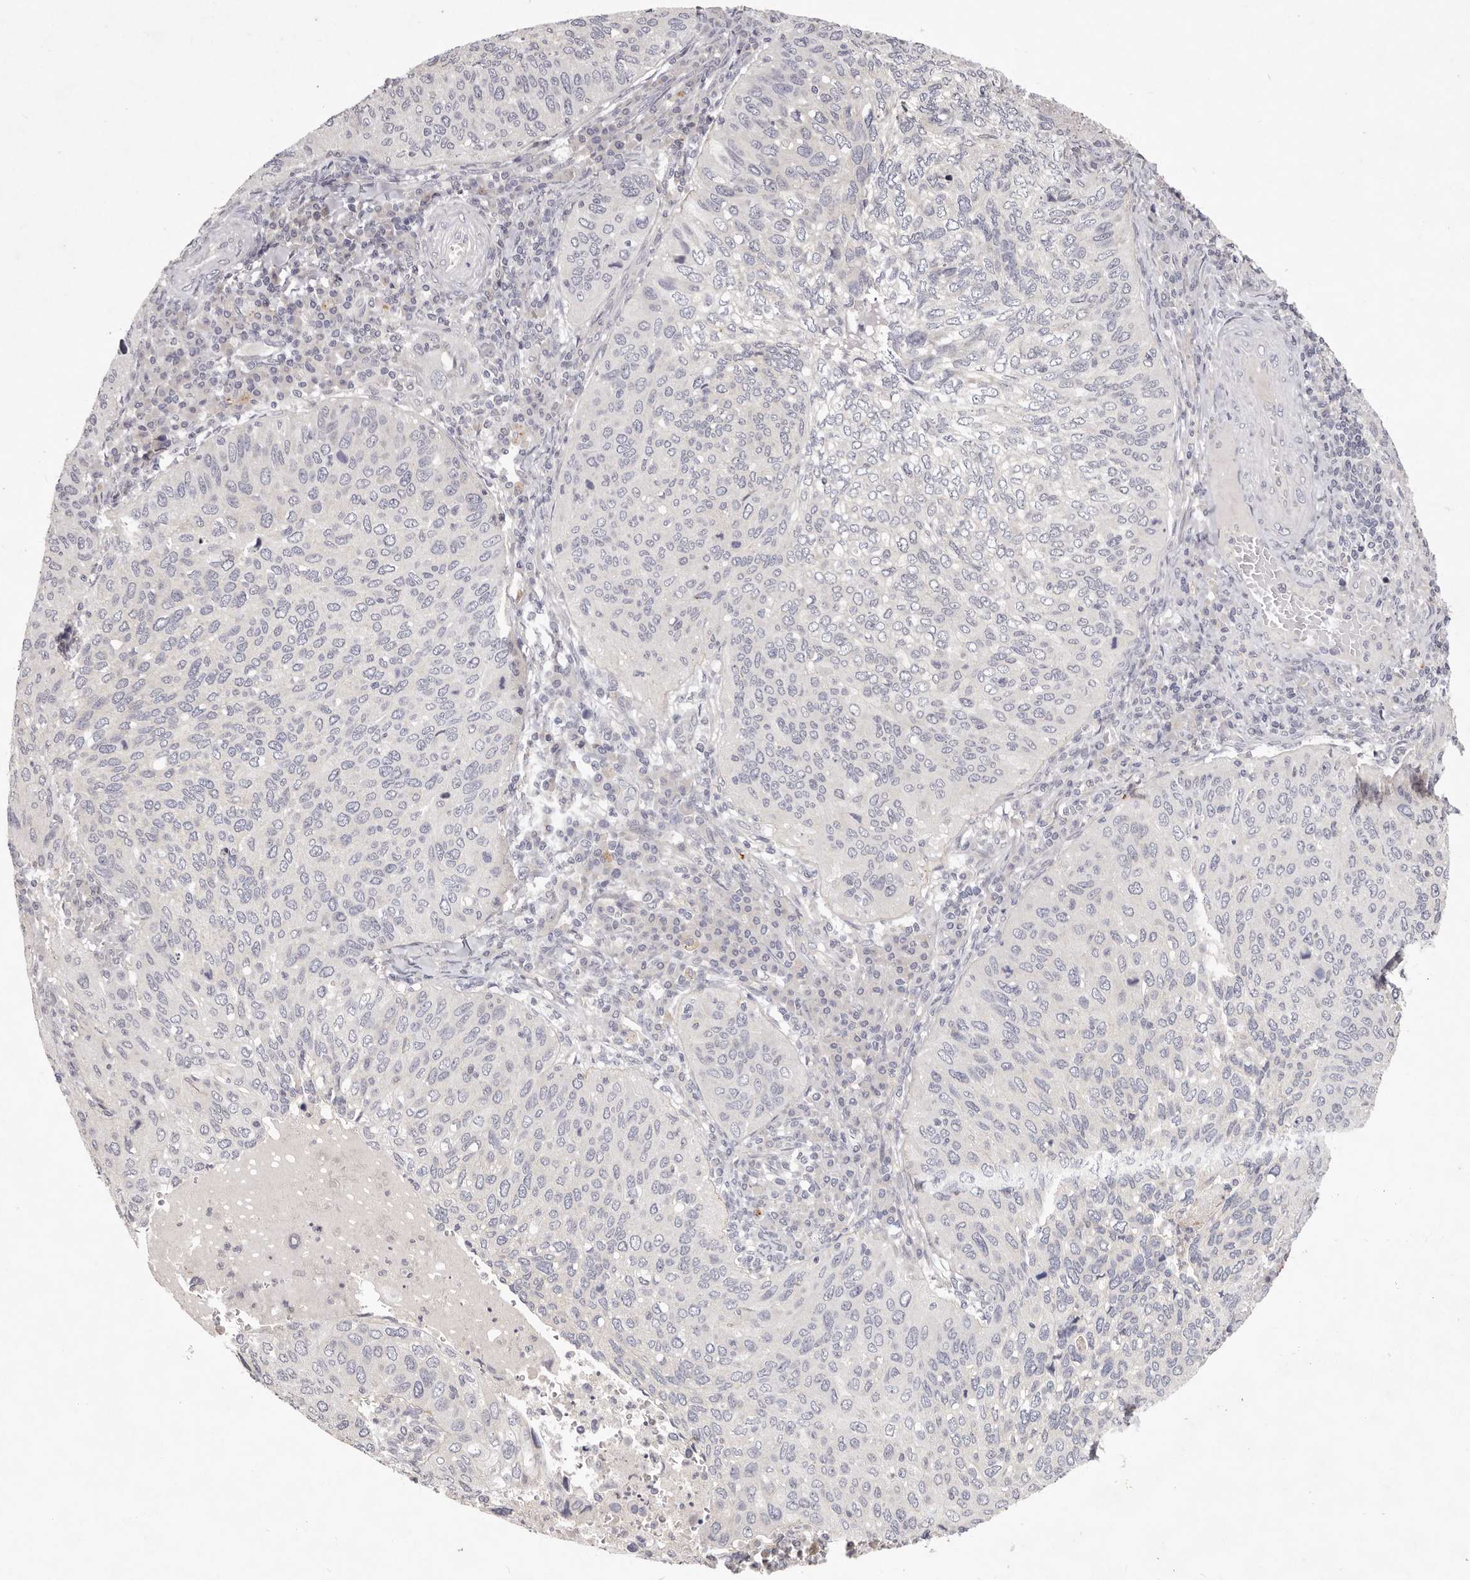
{"staining": {"intensity": "negative", "quantity": "none", "location": "none"}, "tissue": "cervical cancer", "cell_type": "Tumor cells", "image_type": "cancer", "snomed": [{"axis": "morphology", "description": "Squamous cell carcinoma, NOS"}, {"axis": "topography", "description": "Cervix"}], "caption": "Tumor cells are negative for brown protein staining in cervical cancer (squamous cell carcinoma). The staining is performed using DAB brown chromogen with nuclei counter-stained in using hematoxylin.", "gene": "GARNL3", "patient": {"sex": "female", "age": 38}}